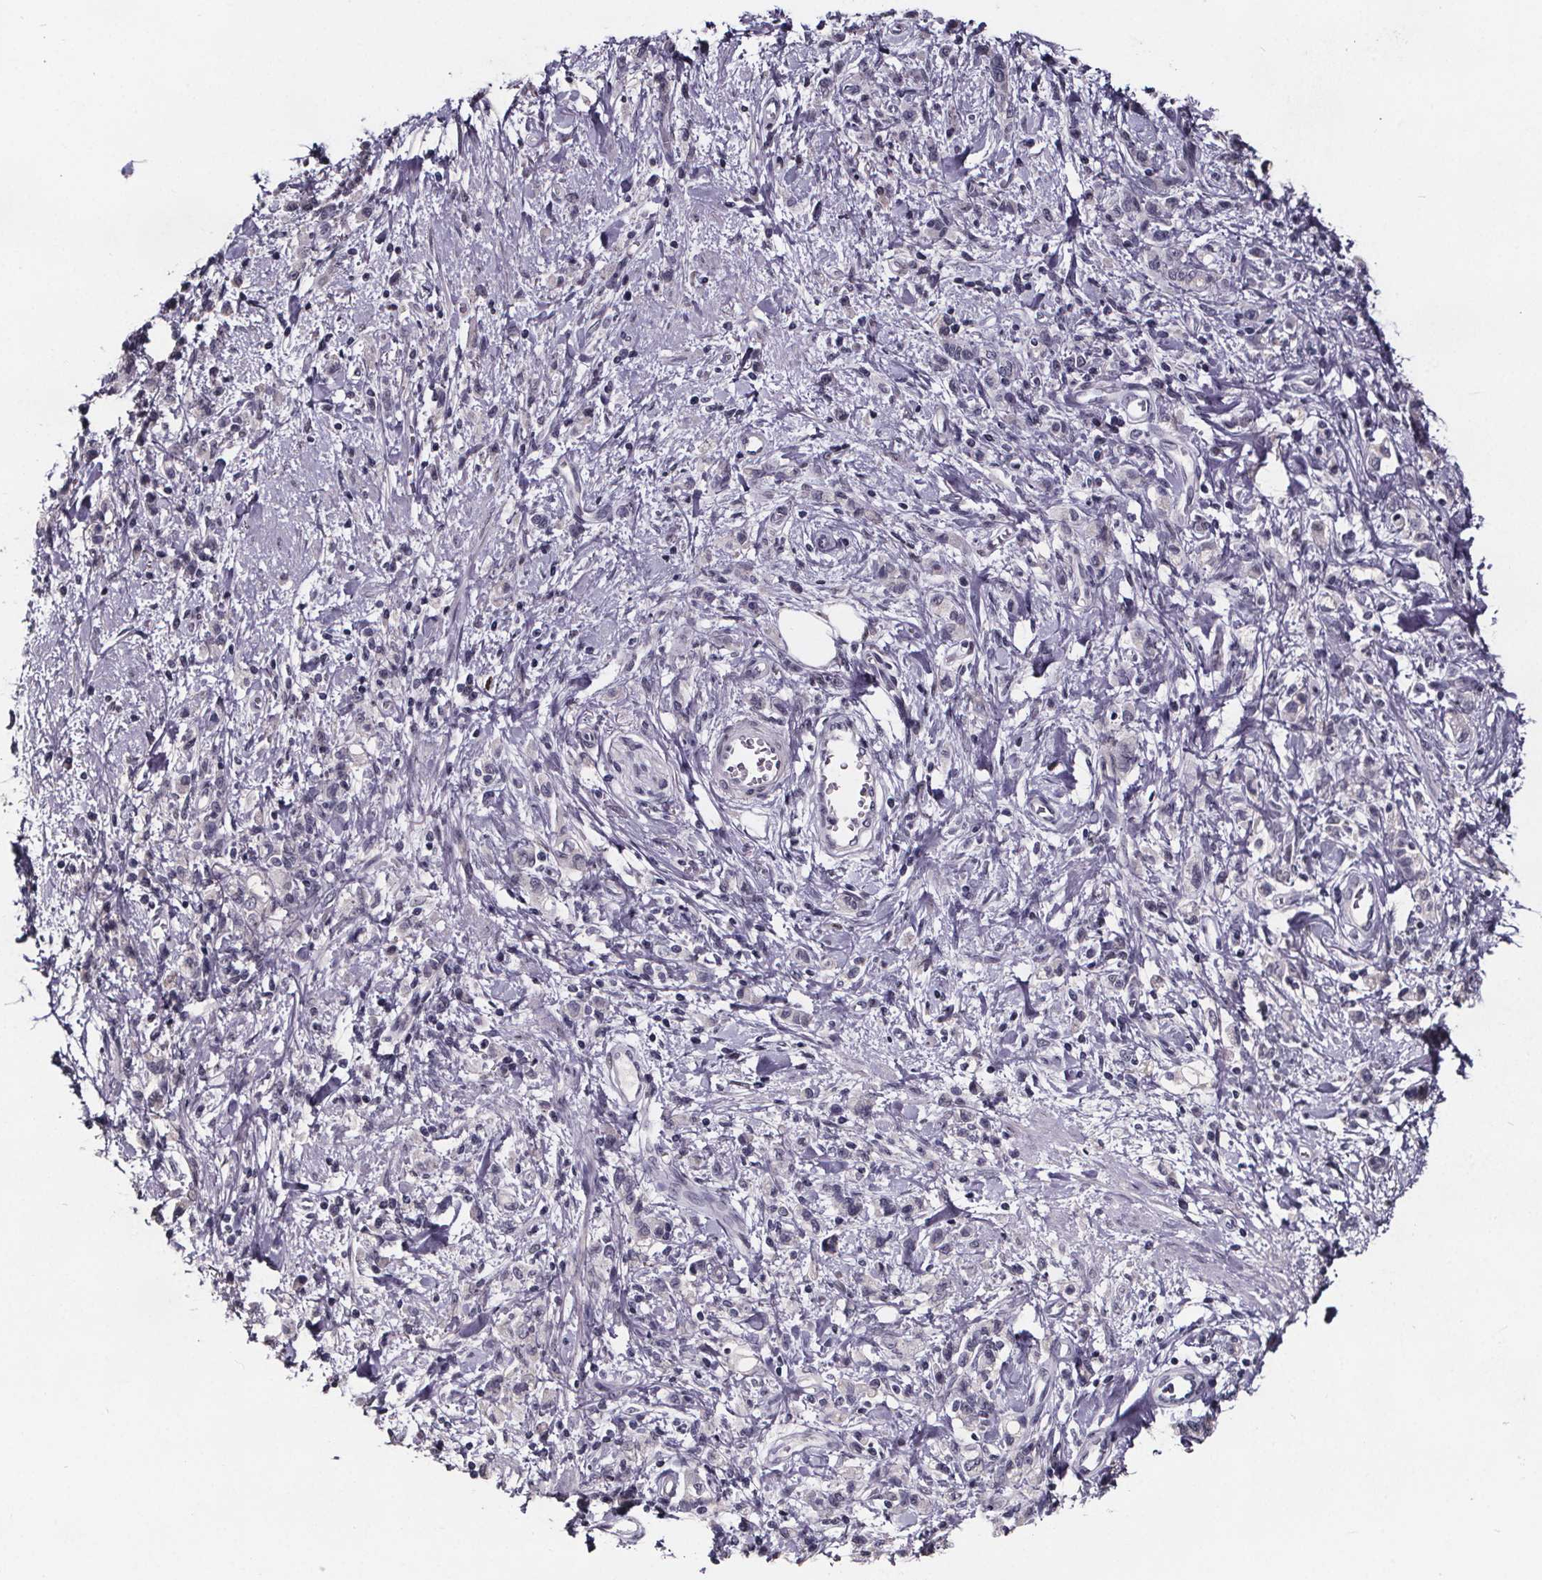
{"staining": {"intensity": "negative", "quantity": "none", "location": "none"}, "tissue": "stomach cancer", "cell_type": "Tumor cells", "image_type": "cancer", "snomed": [{"axis": "morphology", "description": "Adenocarcinoma, NOS"}, {"axis": "topography", "description": "Stomach"}], "caption": "Immunohistochemistry image of human stomach cancer (adenocarcinoma) stained for a protein (brown), which shows no positivity in tumor cells.", "gene": "AR", "patient": {"sex": "male", "age": 77}}